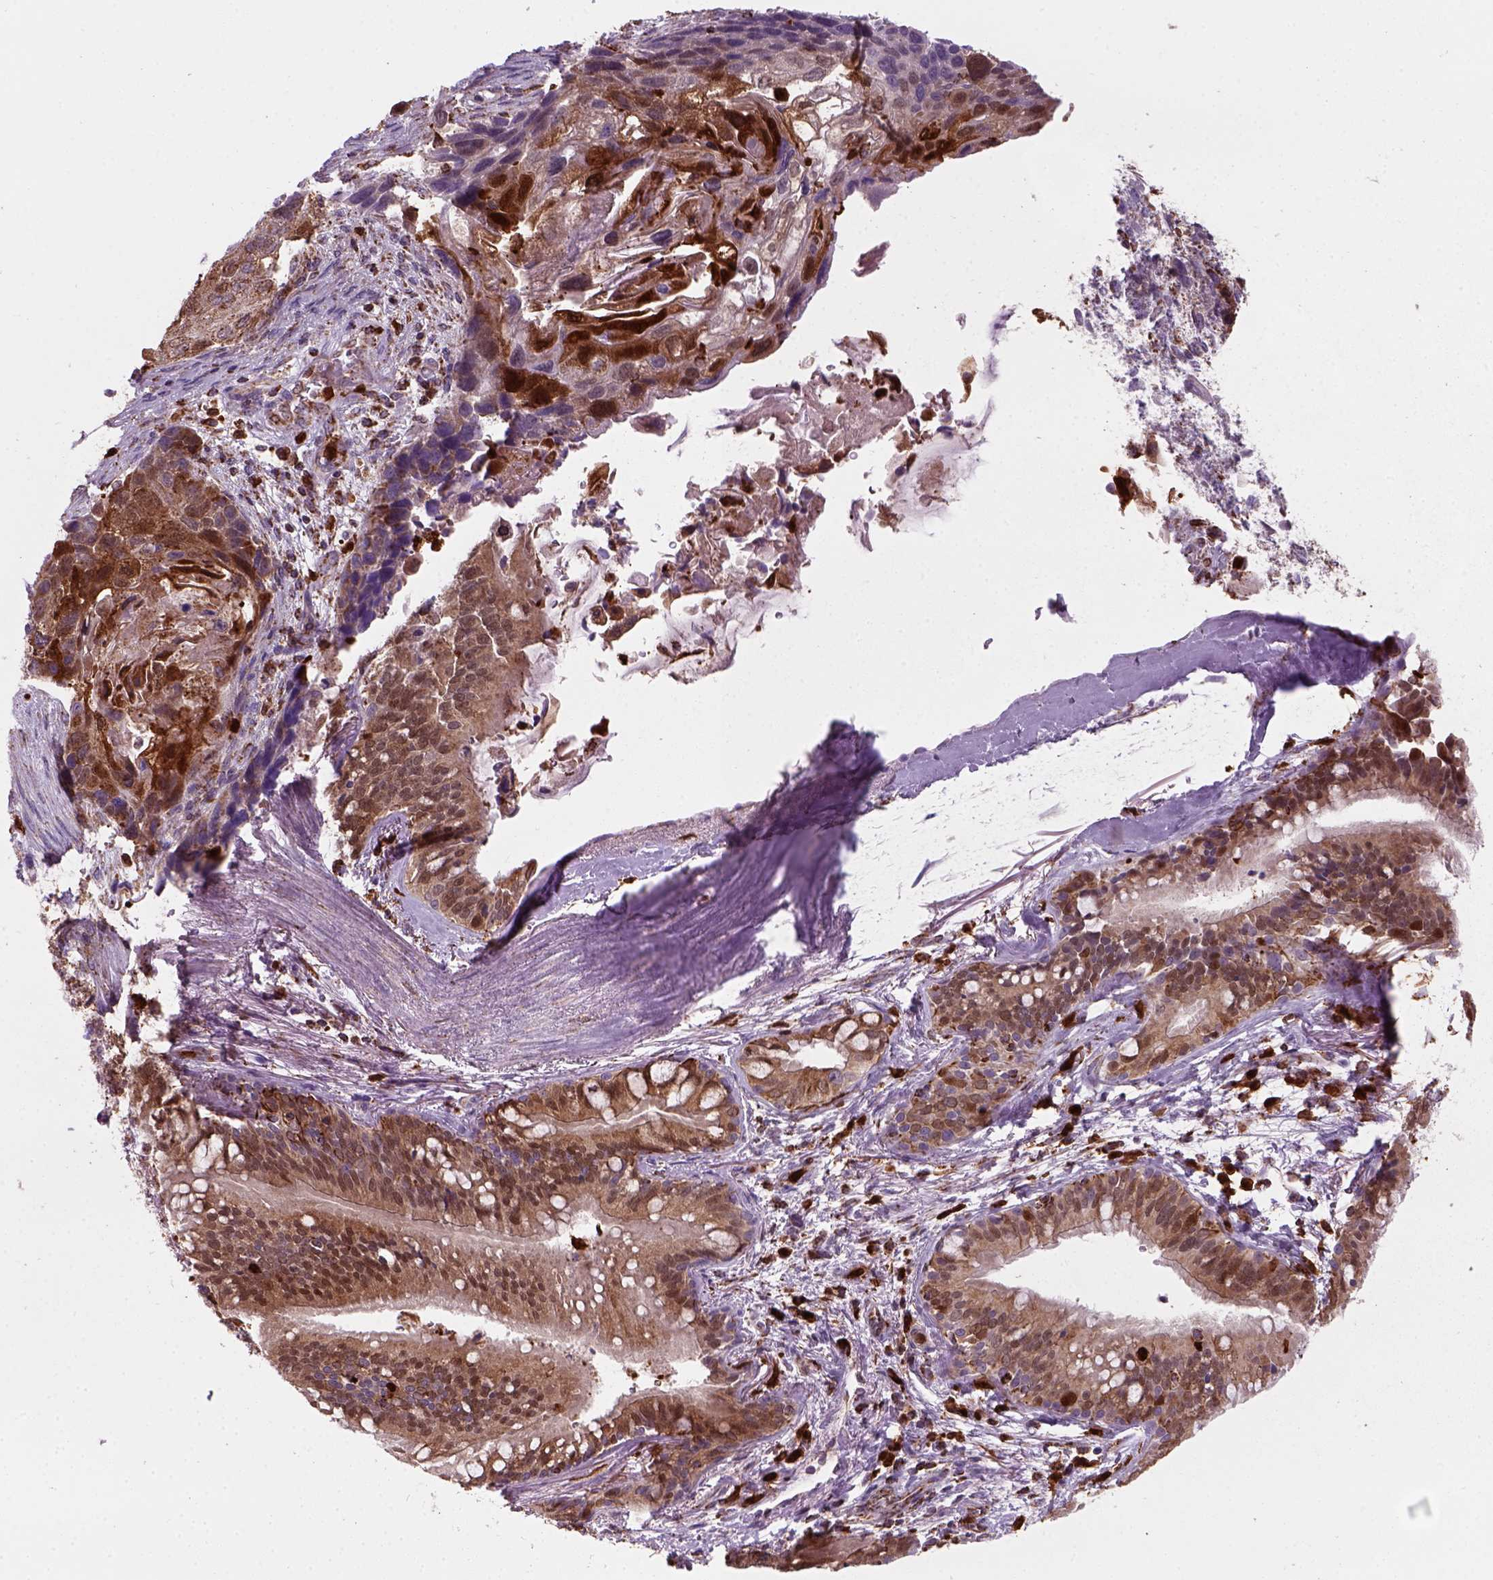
{"staining": {"intensity": "strong", "quantity": ">75%", "location": "cytoplasmic/membranous"}, "tissue": "lung cancer", "cell_type": "Tumor cells", "image_type": "cancer", "snomed": [{"axis": "morphology", "description": "Squamous cell carcinoma, NOS"}, {"axis": "topography", "description": "Lung"}], "caption": "High-power microscopy captured an immunohistochemistry (IHC) photomicrograph of lung cancer (squamous cell carcinoma), revealing strong cytoplasmic/membranous expression in about >75% of tumor cells.", "gene": "NUDT16L1", "patient": {"sex": "male", "age": 69}}